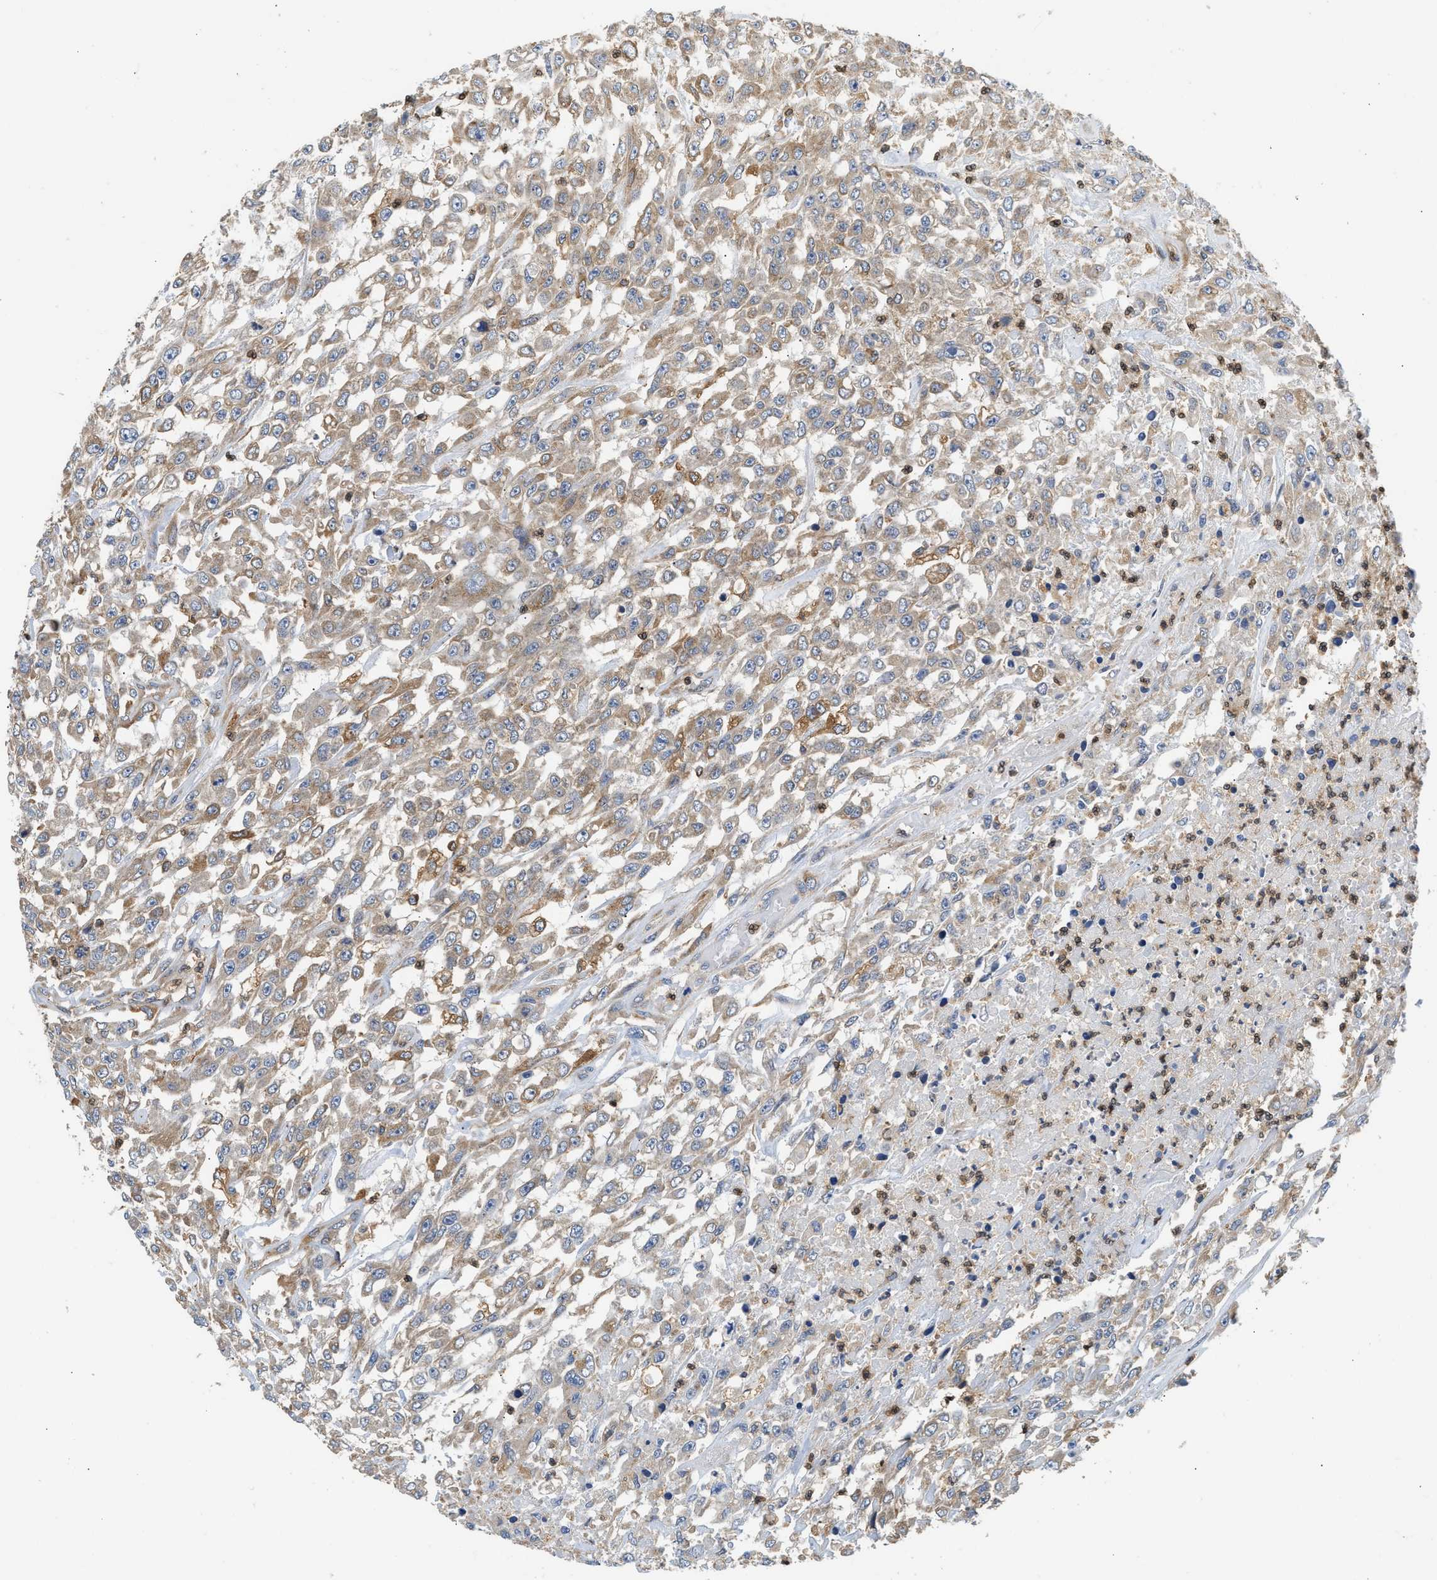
{"staining": {"intensity": "weak", "quantity": ">75%", "location": "cytoplasmic/membranous"}, "tissue": "urothelial cancer", "cell_type": "Tumor cells", "image_type": "cancer", "snomed": [{"axis": "morphology", "description": "Urothelial carcinoma, High grade"}, {"axis": "topography", "description": "Urinary bladder"}], "caption": "A brown stain shows weak cytoplasmic/membranous staining of a protein in human urothelial cancer tumor cells.", "gene": "RAB31", "patient": {"sex": "male", "age": 46}}